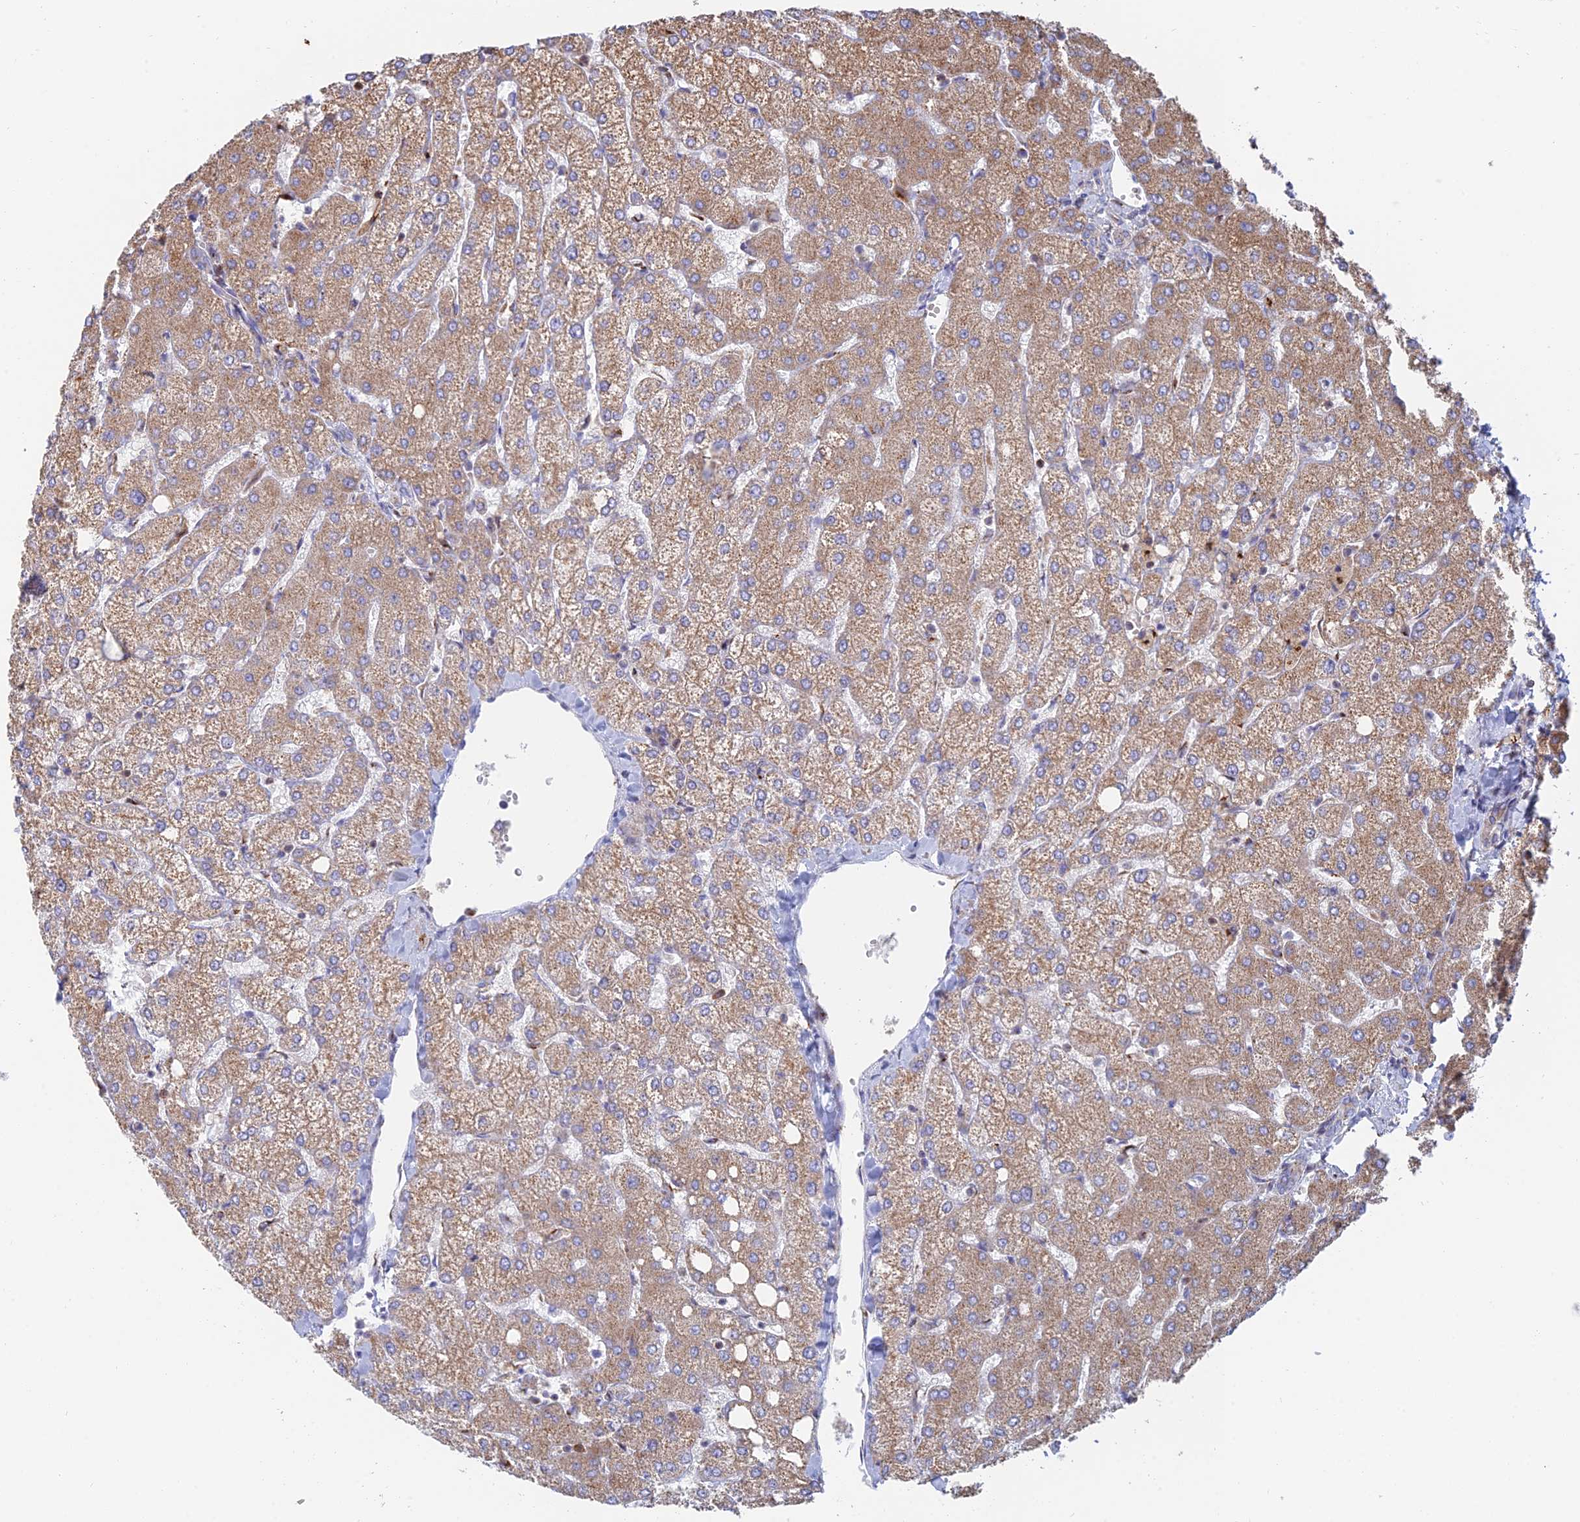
{"staining": {"intensity": "negative", "quantity": "none", "location": "none"}, "tissue": "liver", "cell_type": "Cholangiocytes", "image_type": "normal", "snomed": [{"axis": "morphology", "description": "Normal tissue, NOS"}, {"axis": "topography", "description": "Liver"}], "caption": "Human liver stained for a protein using immunohistochemistry (IHC) shows no expression in cholangiocytes.", "gene": "ENSG00000267561", "patient": {"sex": "female", "age": 54}}